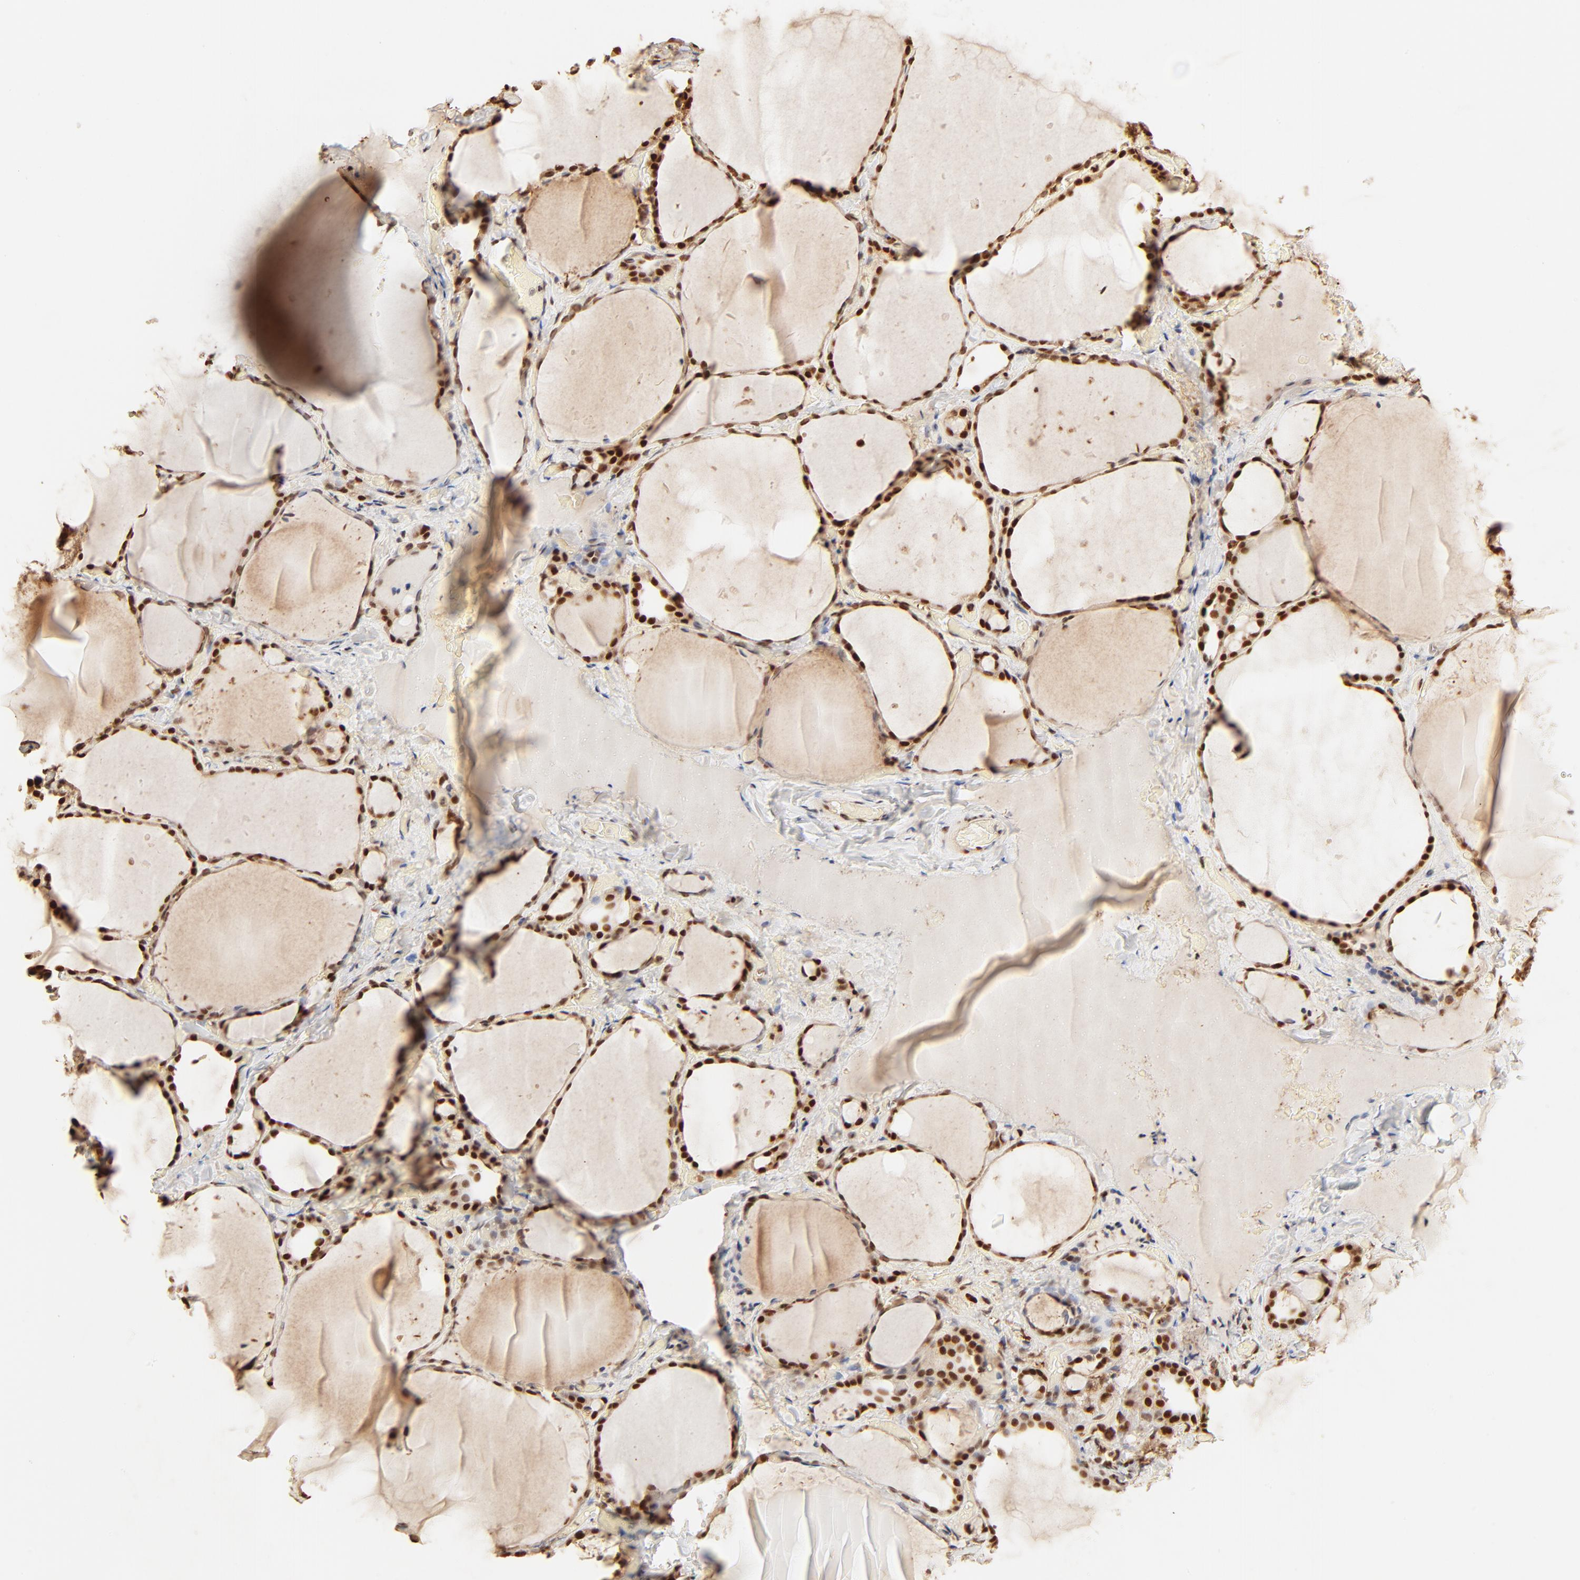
{"staining": {"intensity": "strong", "quantity": ">75%", "location": "nuclear"}, "tissue": "thyroid gland", "cell_type": "Glandular cells", "image_type": "normal", "snomed": [{"axis": "morphology", "description": "Normal tissue, NOS"}, {"axis": "topography", "description": "Thyroid gland"}], "caption": "This image shows immunohistochemistry (IHC) staining of normal human thyroid gland, with high strong nuclear positivity in approximately >75% of glandular cells.", "gene": "FAM50A", "patient": {"sex": "female", "age": 22}}